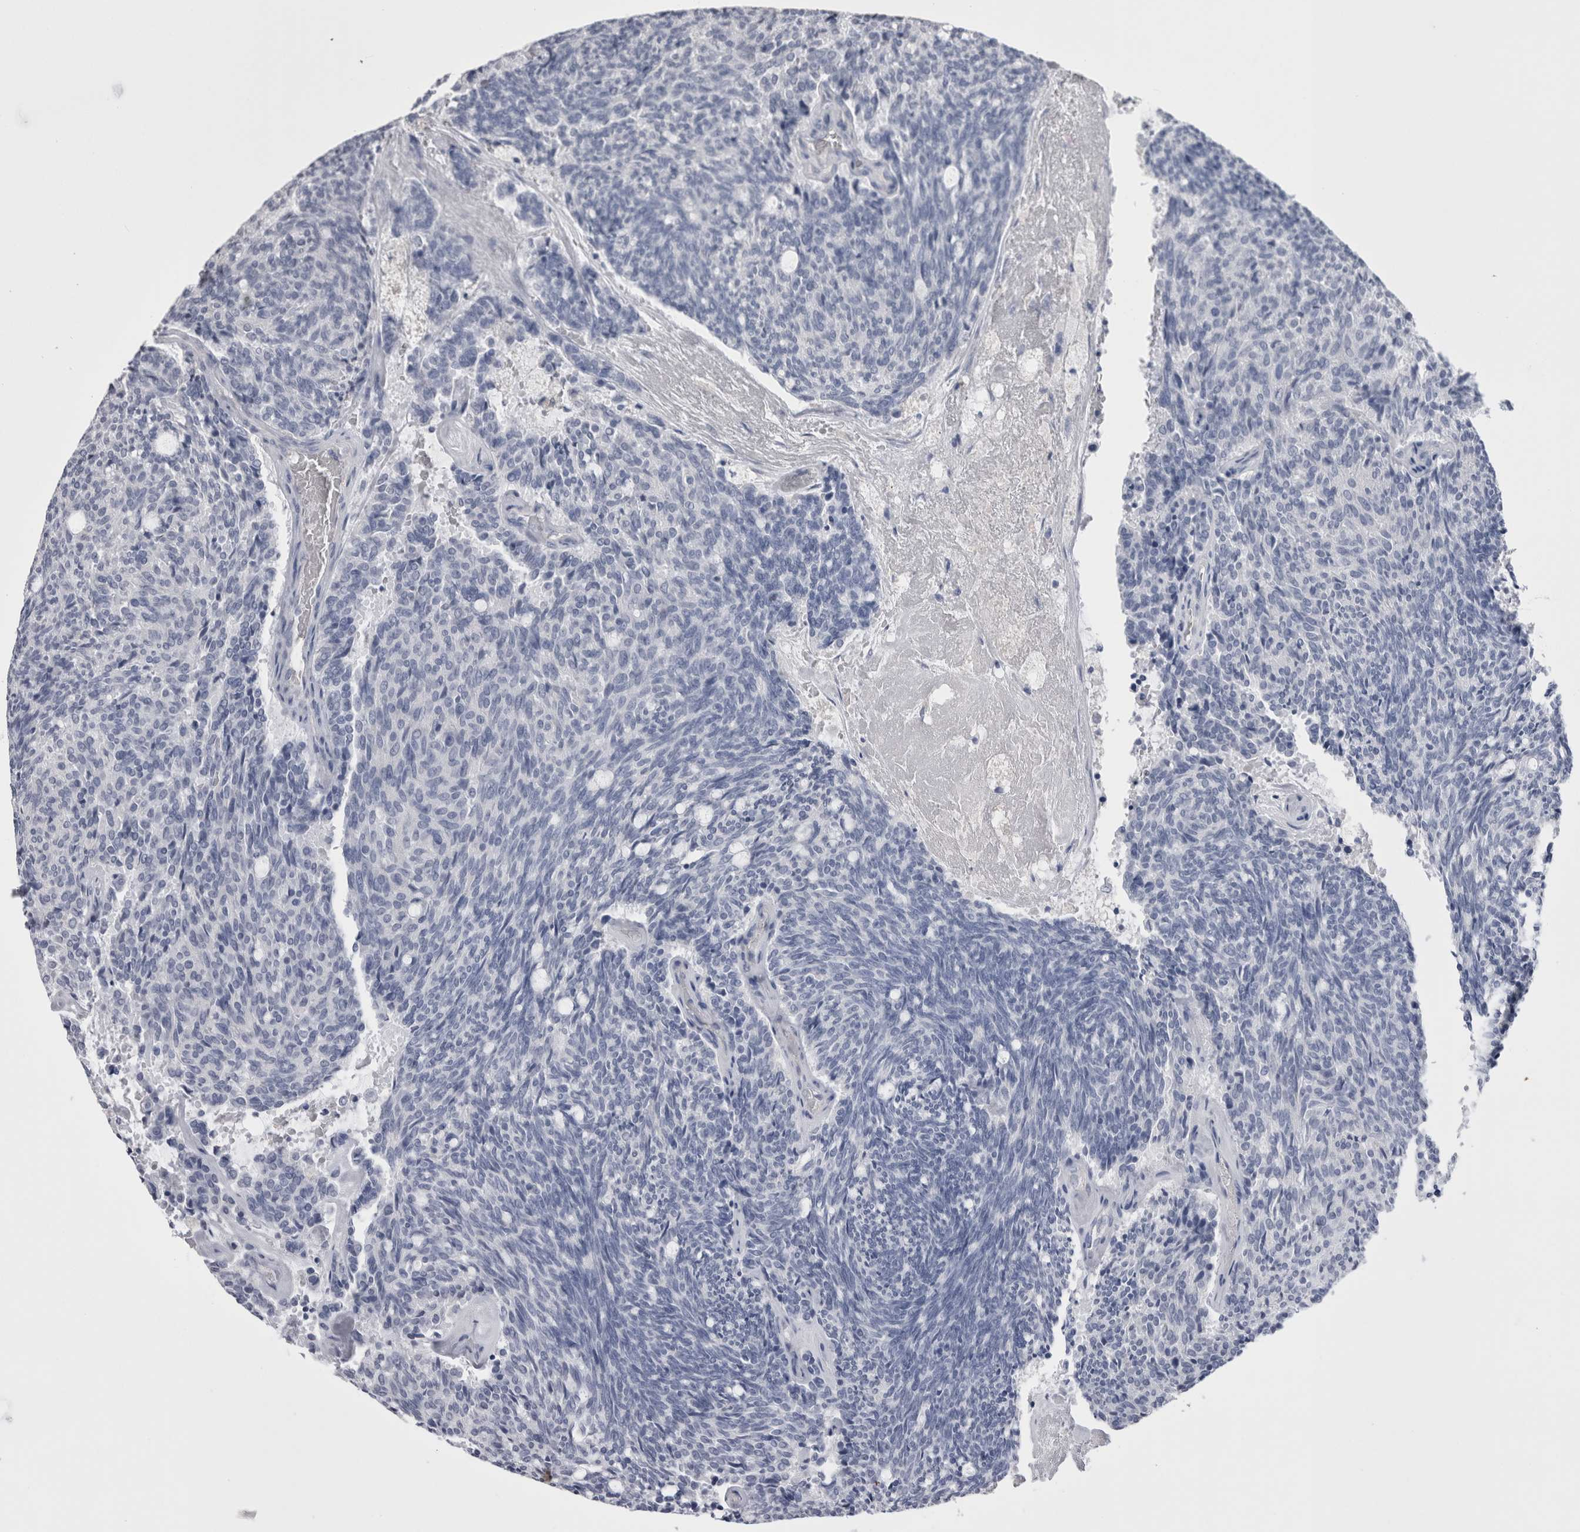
{"staining": {"intensity": "negative", "quantity": "none", "location": "none"}, "tissue": "carcinoid", "cell_type": "Tumor cells", "image_type": "cancer", "snomed": [{"axis": "morphology", "description": "Carcinoid, malignant, NOS"}, {"axis": "topography", "description": "Pancreas"}], "caption": "Protein analysis of carcinoid demonstrates no significant expression in tumor cells.", "gene": "CDHR5", "patient": {"sex": "female", "age": 54}}